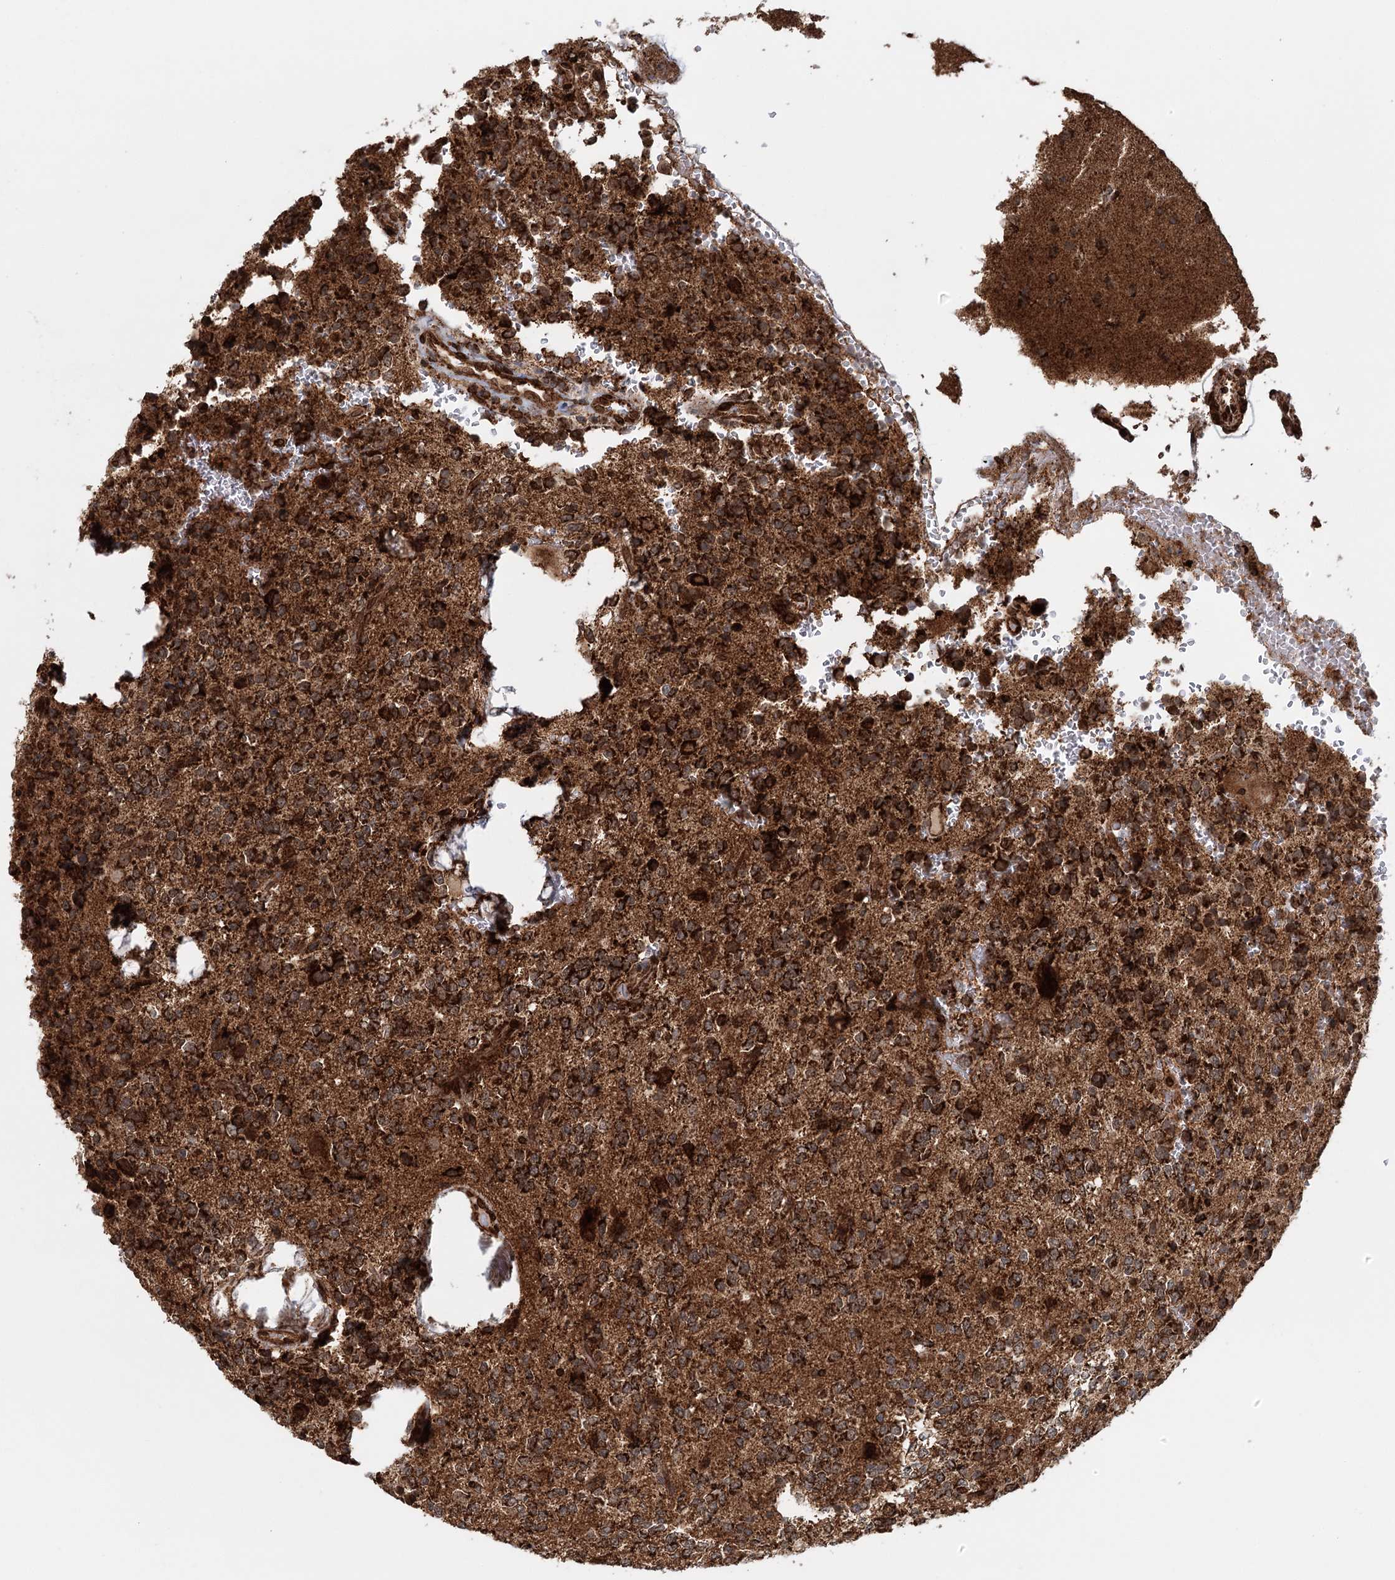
{"staining": {"intensity": "strong", "quantity": ">75%", "location": "cytoplasmic/membranous"}, "tissue": "glioma", "cell_type": "Tumor cells", "image_type": "cancer", "snomed": [{"axis": "morphology", "description": "Glioma, malignant, High grade"}, {"axis": "topography", "description": "Brain"}], "caption": "Immunohistochemical staining of glioma reveals high levels of strong cytoplasmic/membranous protein expression in approximately >75% of tumor cells.", "gene": "BCKDHA", "patient": {"sex": "female", "age": 62}}